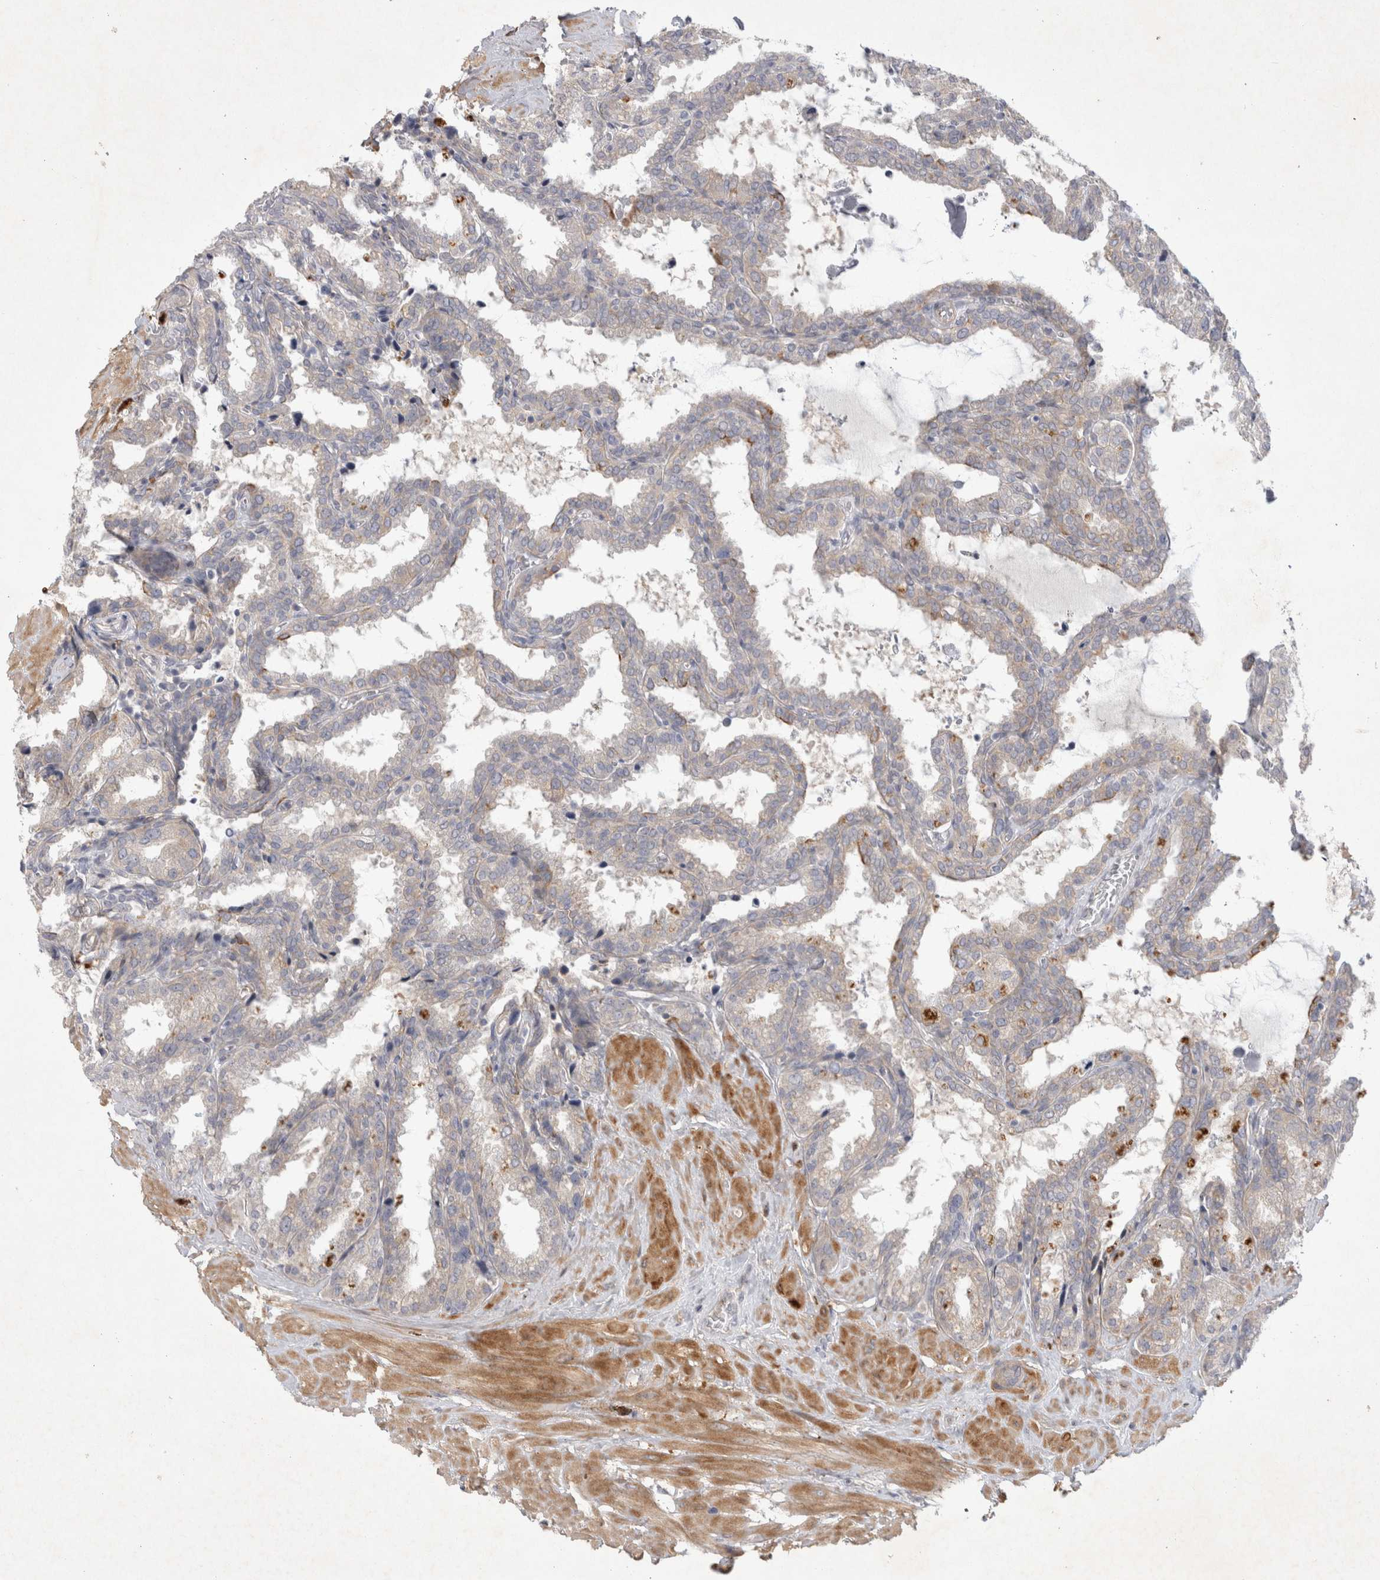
{"staining": {"intensity": "moderate", "quantity": "<25%", "location": "cytoplasmic/membranous"}, "tissue": "seminal vesicle", "cell_type": "Glandular cells", "image_type": "normal", "snomed": [{"axis": "morphology", "description": "Normal tissue, NOS"}, {"axis": "topography", "description": "Seminal veicle"}], "caption": "Unremarkable seminal vesicle was stained to show a protein in brown. There is low levels of moderate cytoplasmic/membranous expression in approximately <25% of glandular cells.", "gene": "BZW2", "patient": {"sex": "male", "age": 46}}